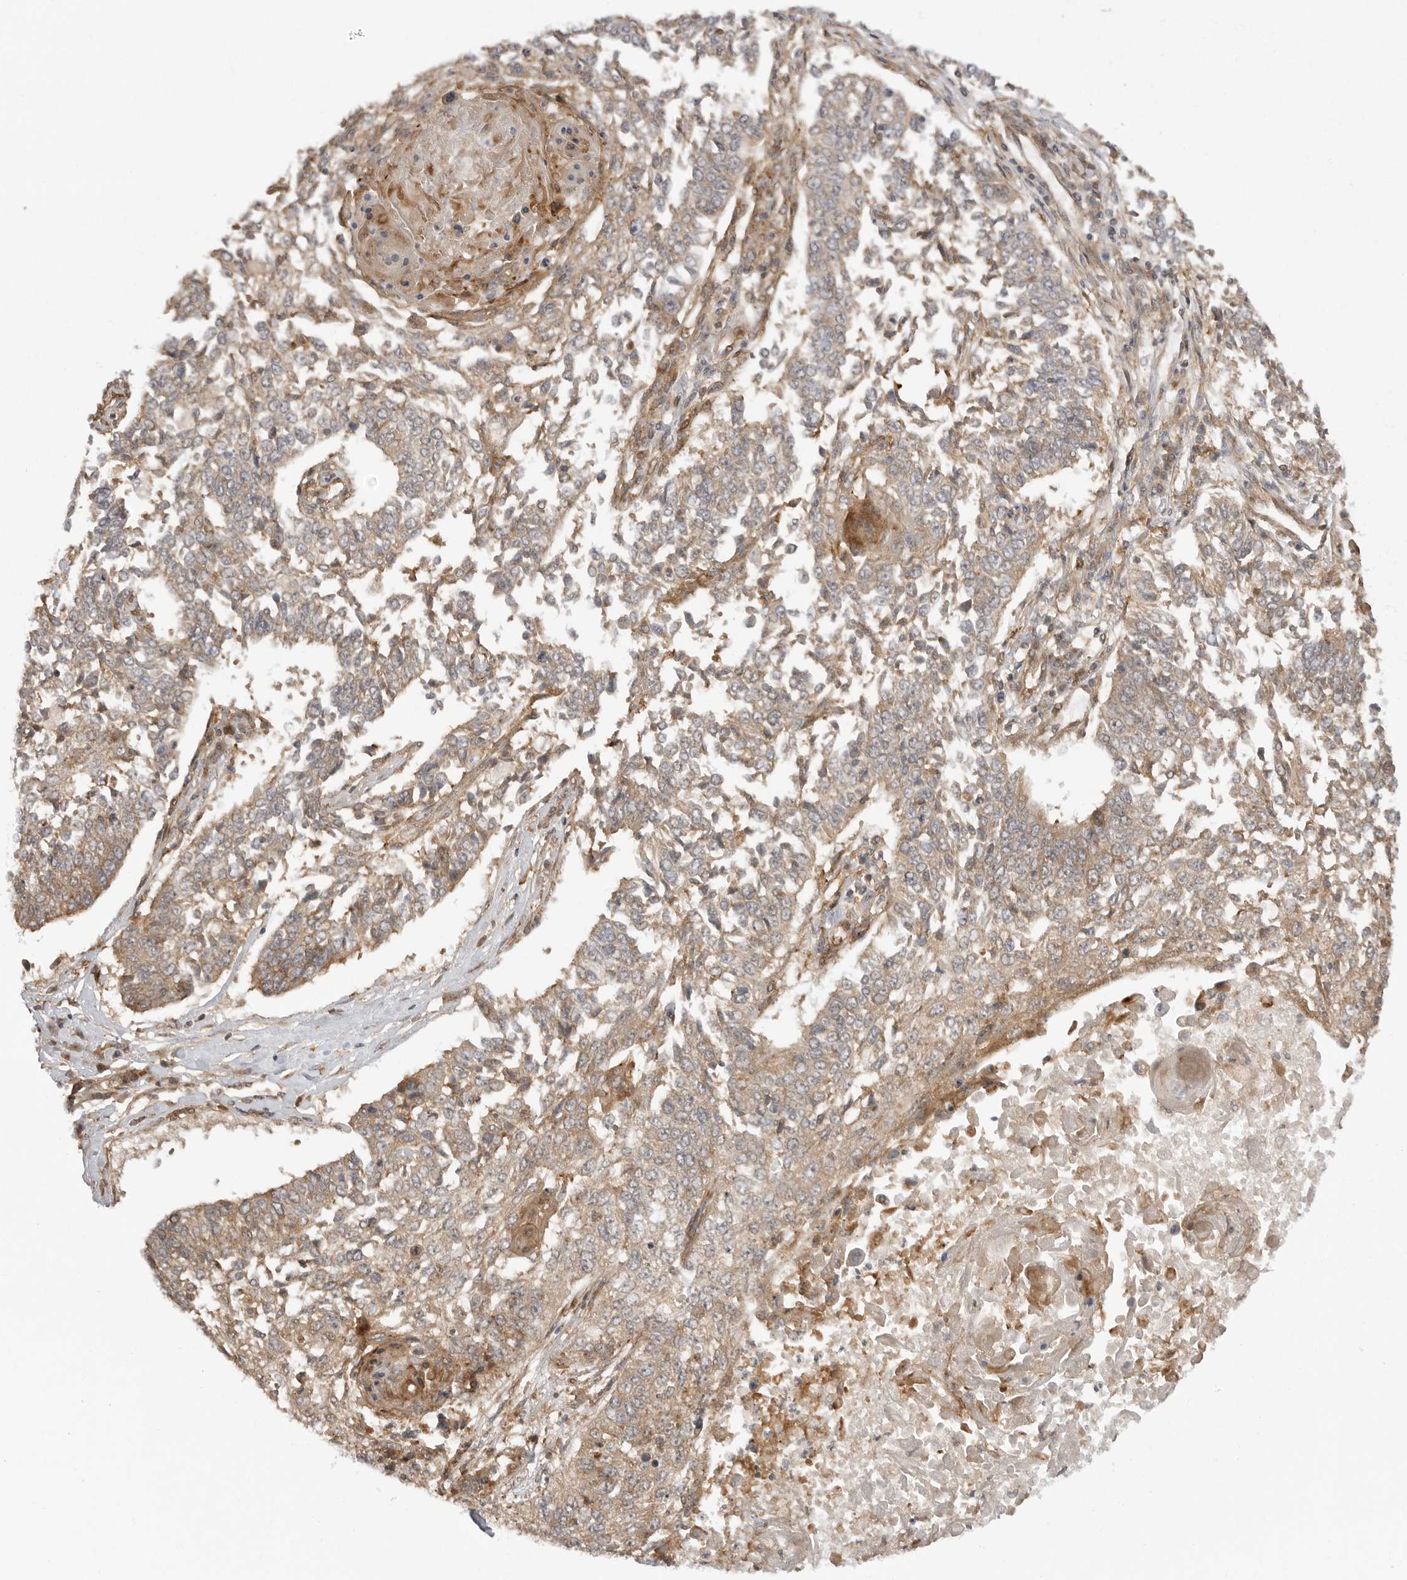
{"staining": {"intensity": "weak", "quantity": "25%-75%", "location": "cytoplasmic/membranous"}, "tissue": "lung cancer", "cell_type": "Tumor cells", "image_type": "cancer", "snomed": [{"axis": "morphology", "description": "Normal tissue, NOS"}, {"axis": "morphology", "description": "Squamous cell carcinoma, NOS"}, {"axis": "topography", "description": "Cartilage tissue"}, {"axis": "topography", "description": "Bronchus"}, {"axis": "topography", "description": "Lung"}, {"axis": "topography", "description": "Peripheral nerve tissue"}], "caption": "Protein analysis of lung squamous cell carcinoma tissue demonstrates weak cytoplasmic/membranous staining in approximately 25%-75% of tumor cells.", "gene": "FAT3", "patient": {"sex": "female", "age": 49}}